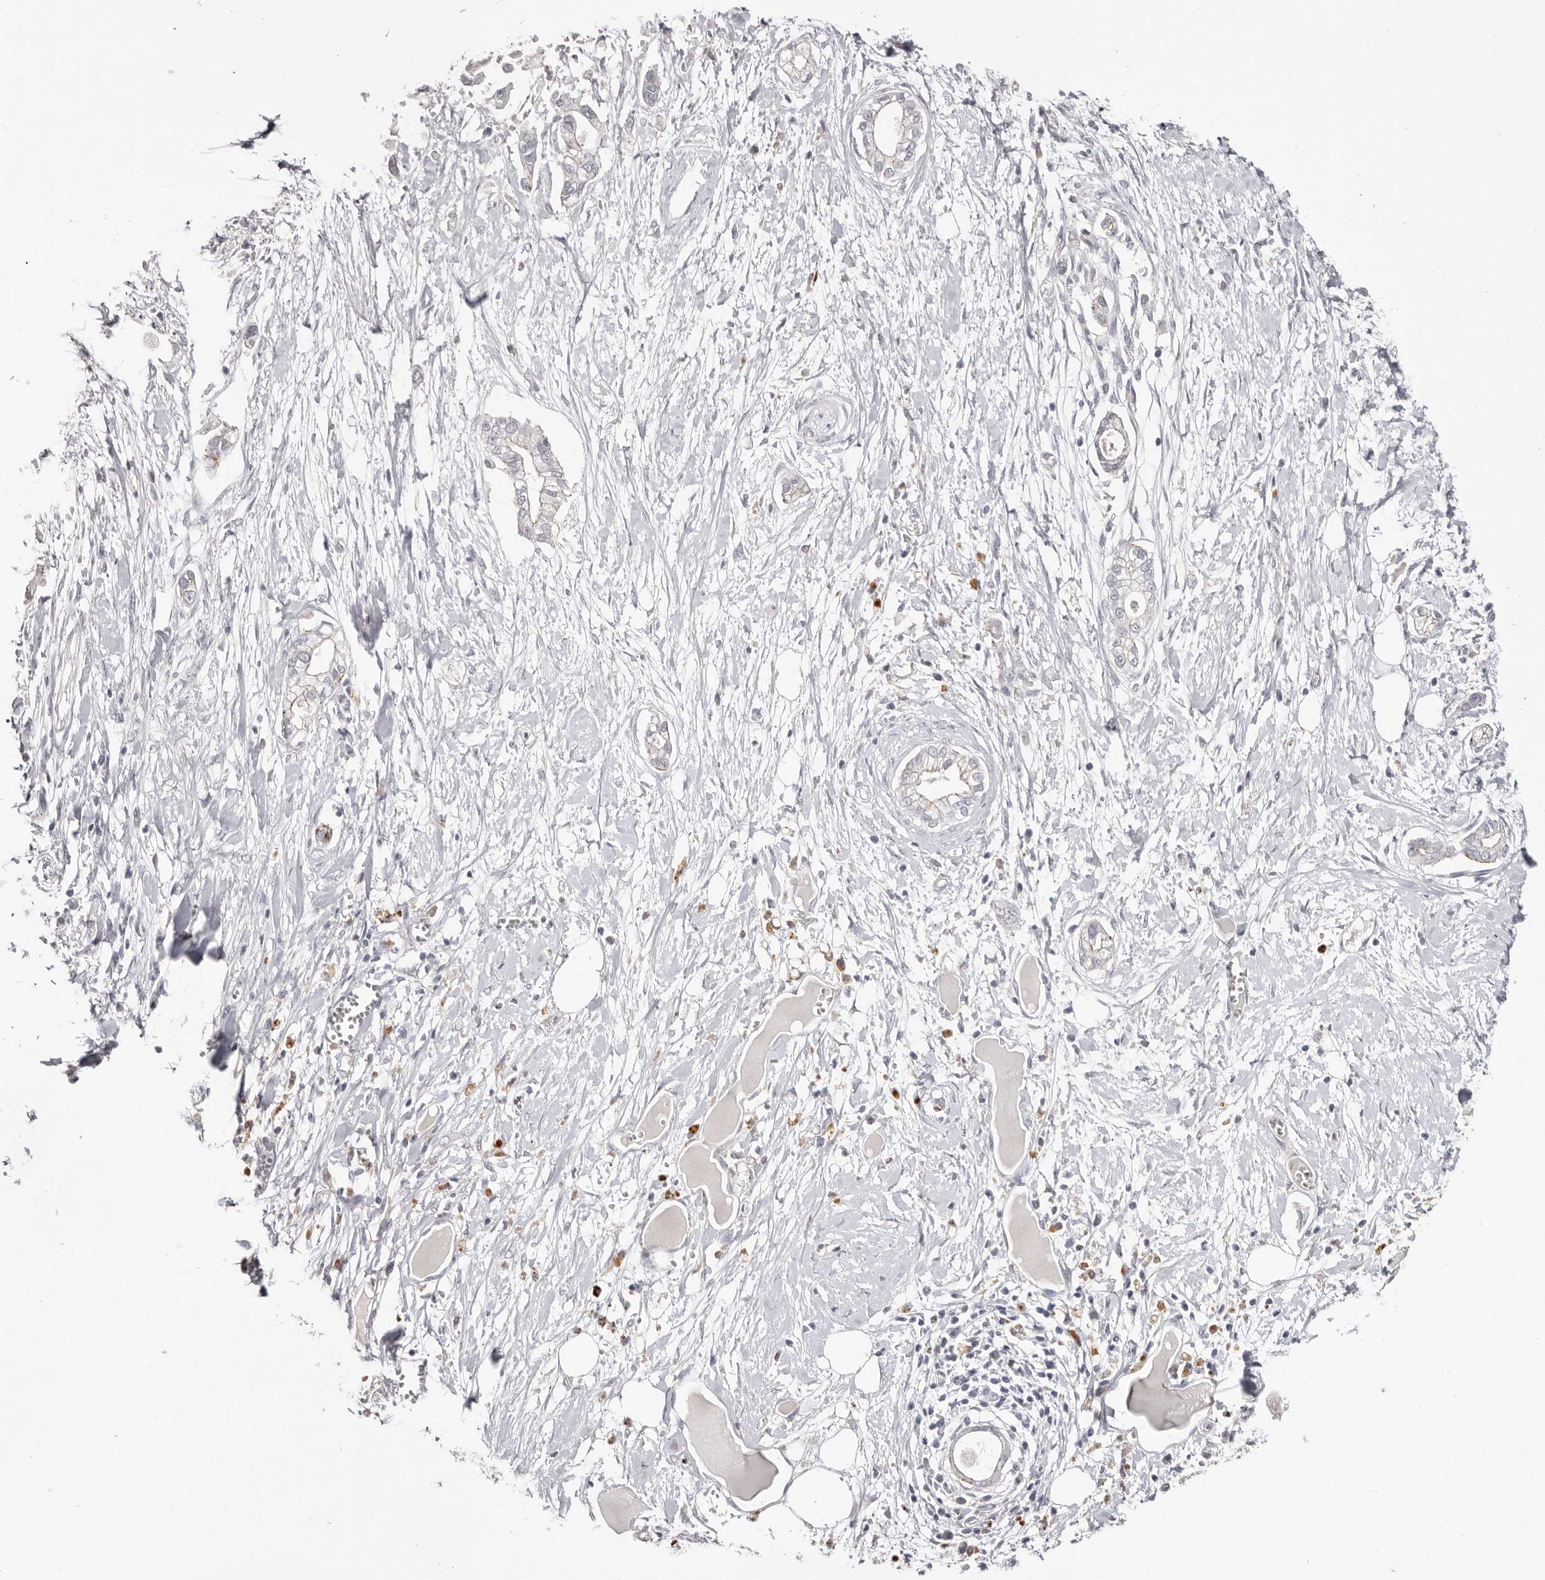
{"staining": {"intensity": "negative", "quantity": "none", "location": "none"}, "tissue": "pancreatic cancer", "cell_type": "Tumor cells", "image_type": "cancer", "snomed": [{"axis": "morphology", "description": "Adenocarcinoma, NOS"}, {"axis": "topography", "description": "Pancreas"}], "caption": "Tumor cells are negative for protein expression in human pancreatic cancer (adenocarcinoma). (Immunohistochemistry (ihc), brightfield microscopy, high magnification).", "gene": "PCDHB6", "patient": {"sex": "male", "age": 68}}